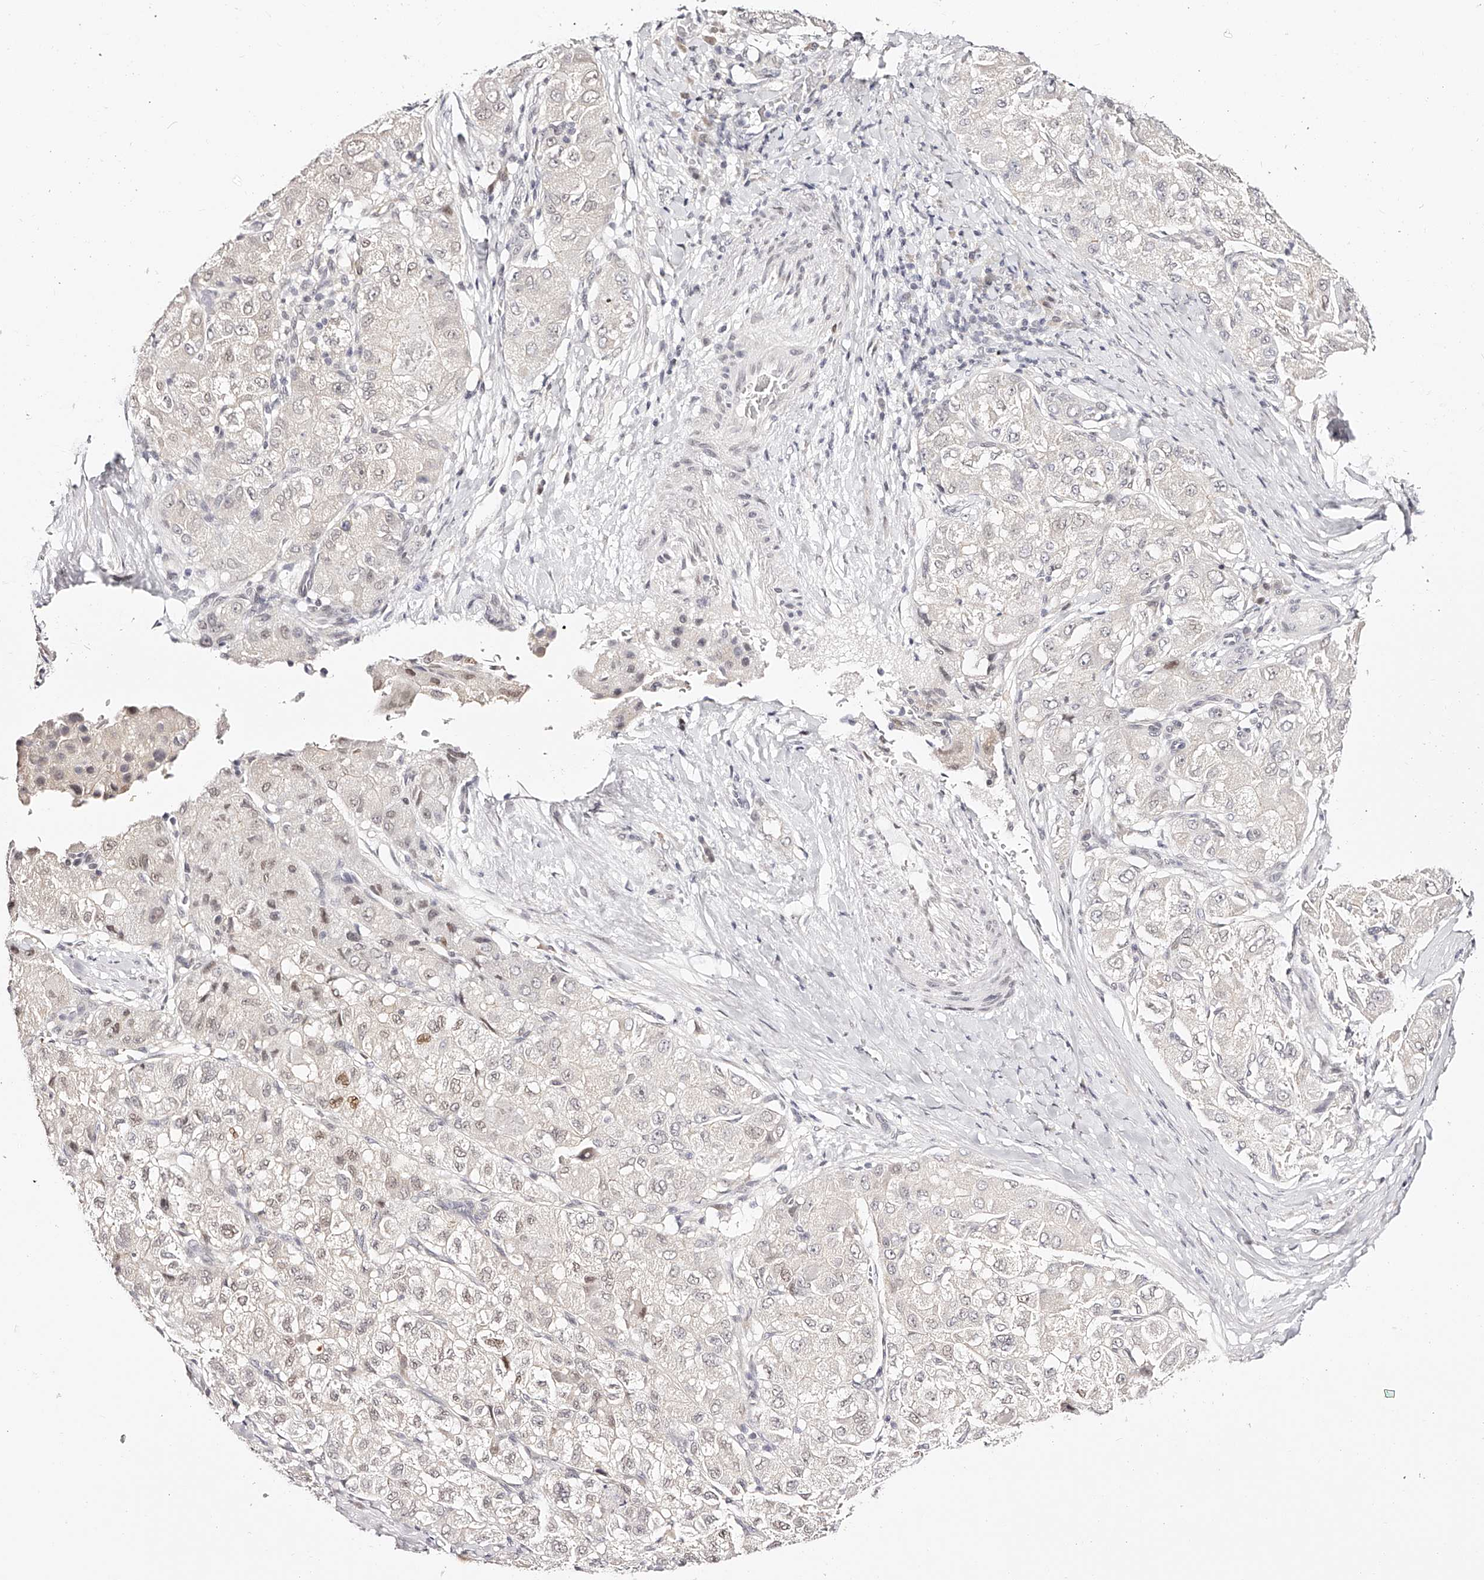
{"staining": {"intensity": "weak", "quantity": "<25%", "location": "nuclear"}, "tissue": "liver cancer", "cell_type": "Tumor cells", "image_type": "cancer", "snomed": [{"axis": "morphology", "description": "Carcinoma, Hepatocellular, NOS"}, {"axis": "topography", "description": "Liver"}], "caption": "This histopathology image is of liver cancer stained with immunohistochemistry (IHC) to label a protein in brown with the nuclei are counter-stained blue. There is no positivity in tumor cells.", "gene": "USF3", "patient": {"sex": "male", "age": 80}}